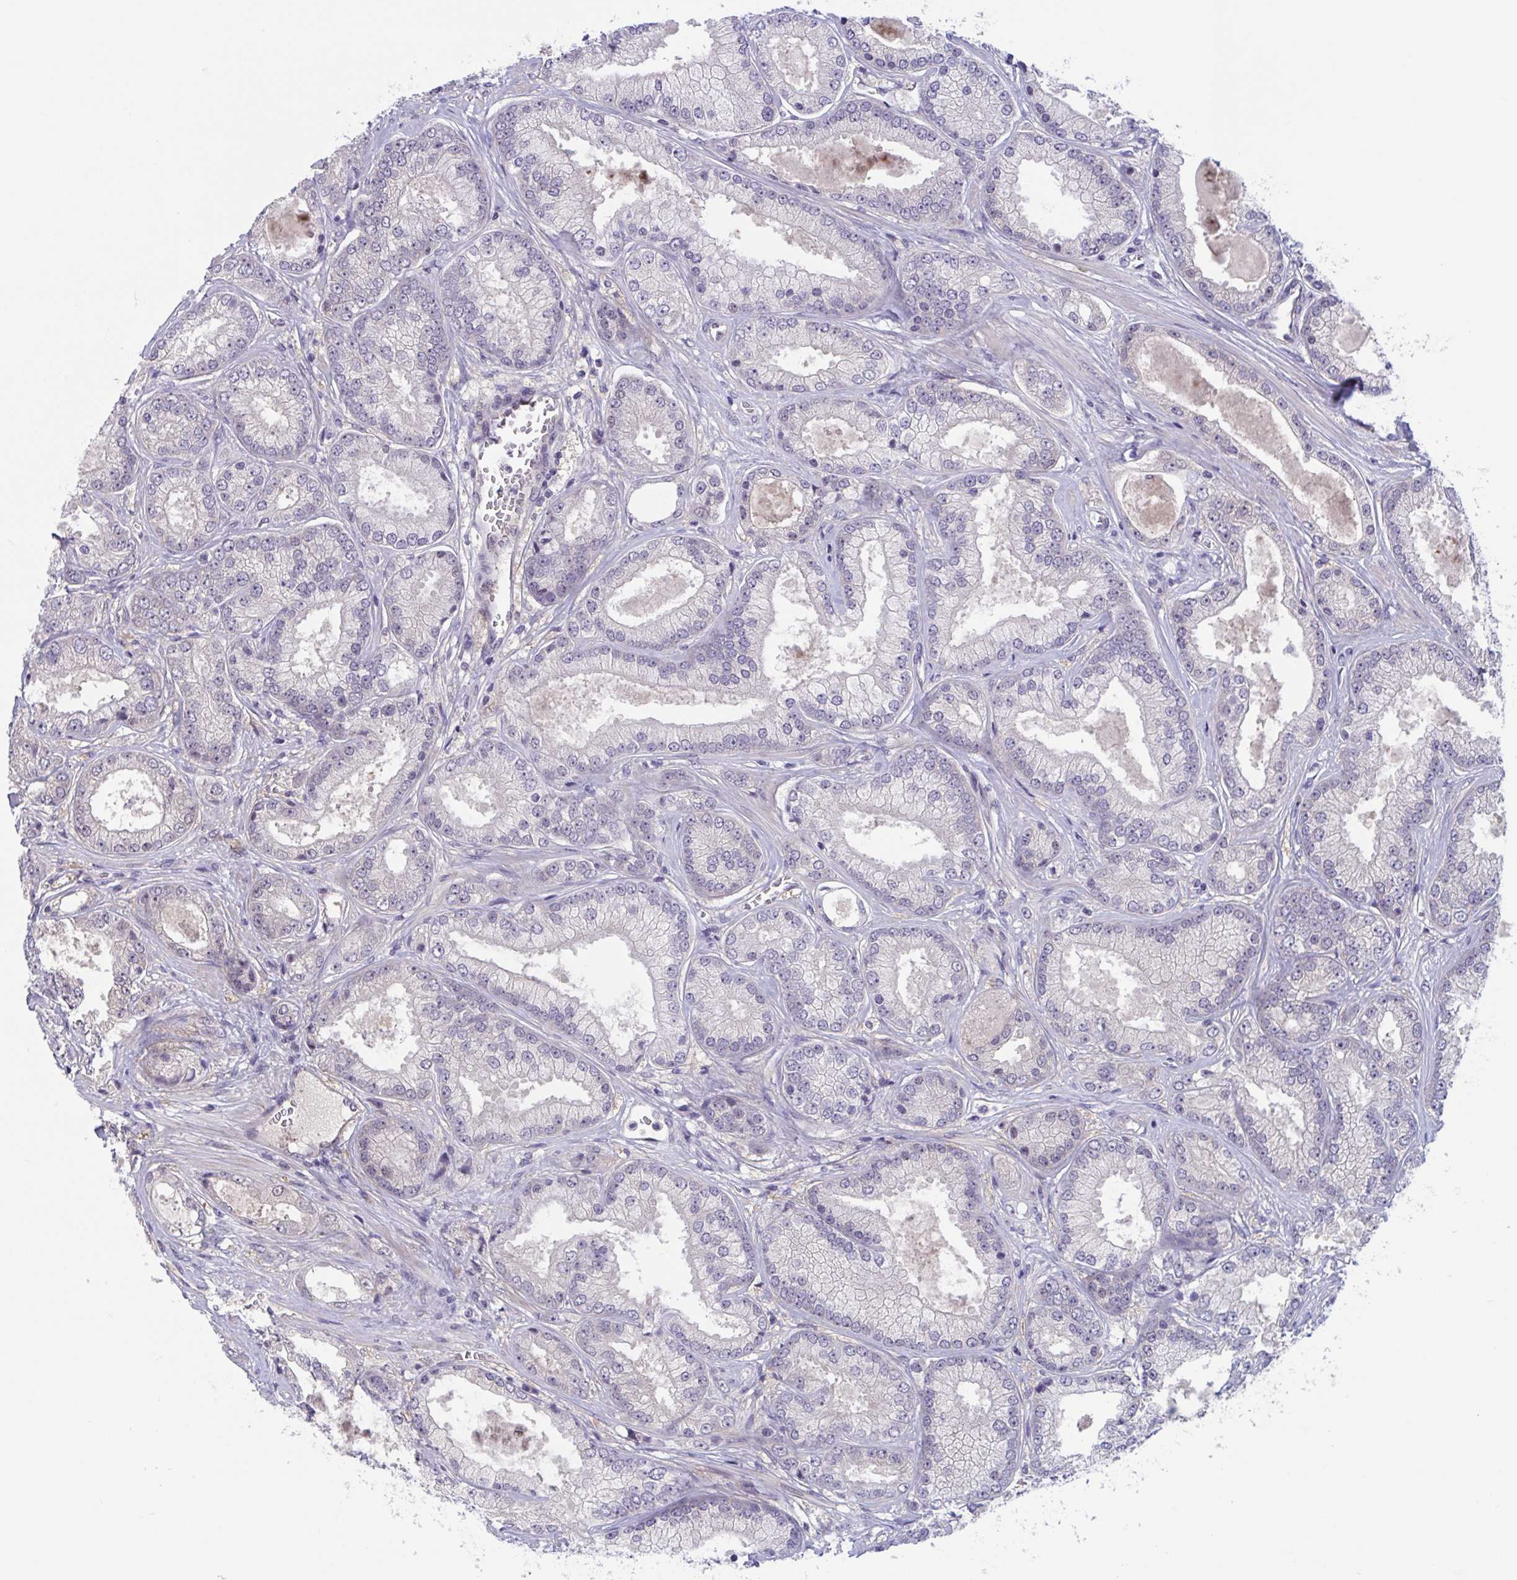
{"staining": {"intensity": "negative", "quantity": "none", "location": "none"}, "tissue": "prostate cancer", "cell_type": "Tumor cells", "image_type": "cancer", "snomed": [{"axis": "morphology", "description": "Adenocarcinoma, High grade"}, {"axis": "topography", "description": "Prostate"}], "caption": "High power microscopy micrograph of an immunohistochemistry (IHC) photomicrograph of prostate cancer (high-grade adenocarcinoma), revealing no significant expression in tumor cells.", "gene": "RIOK1", "patient": {"sex": "male", "age": 67}}